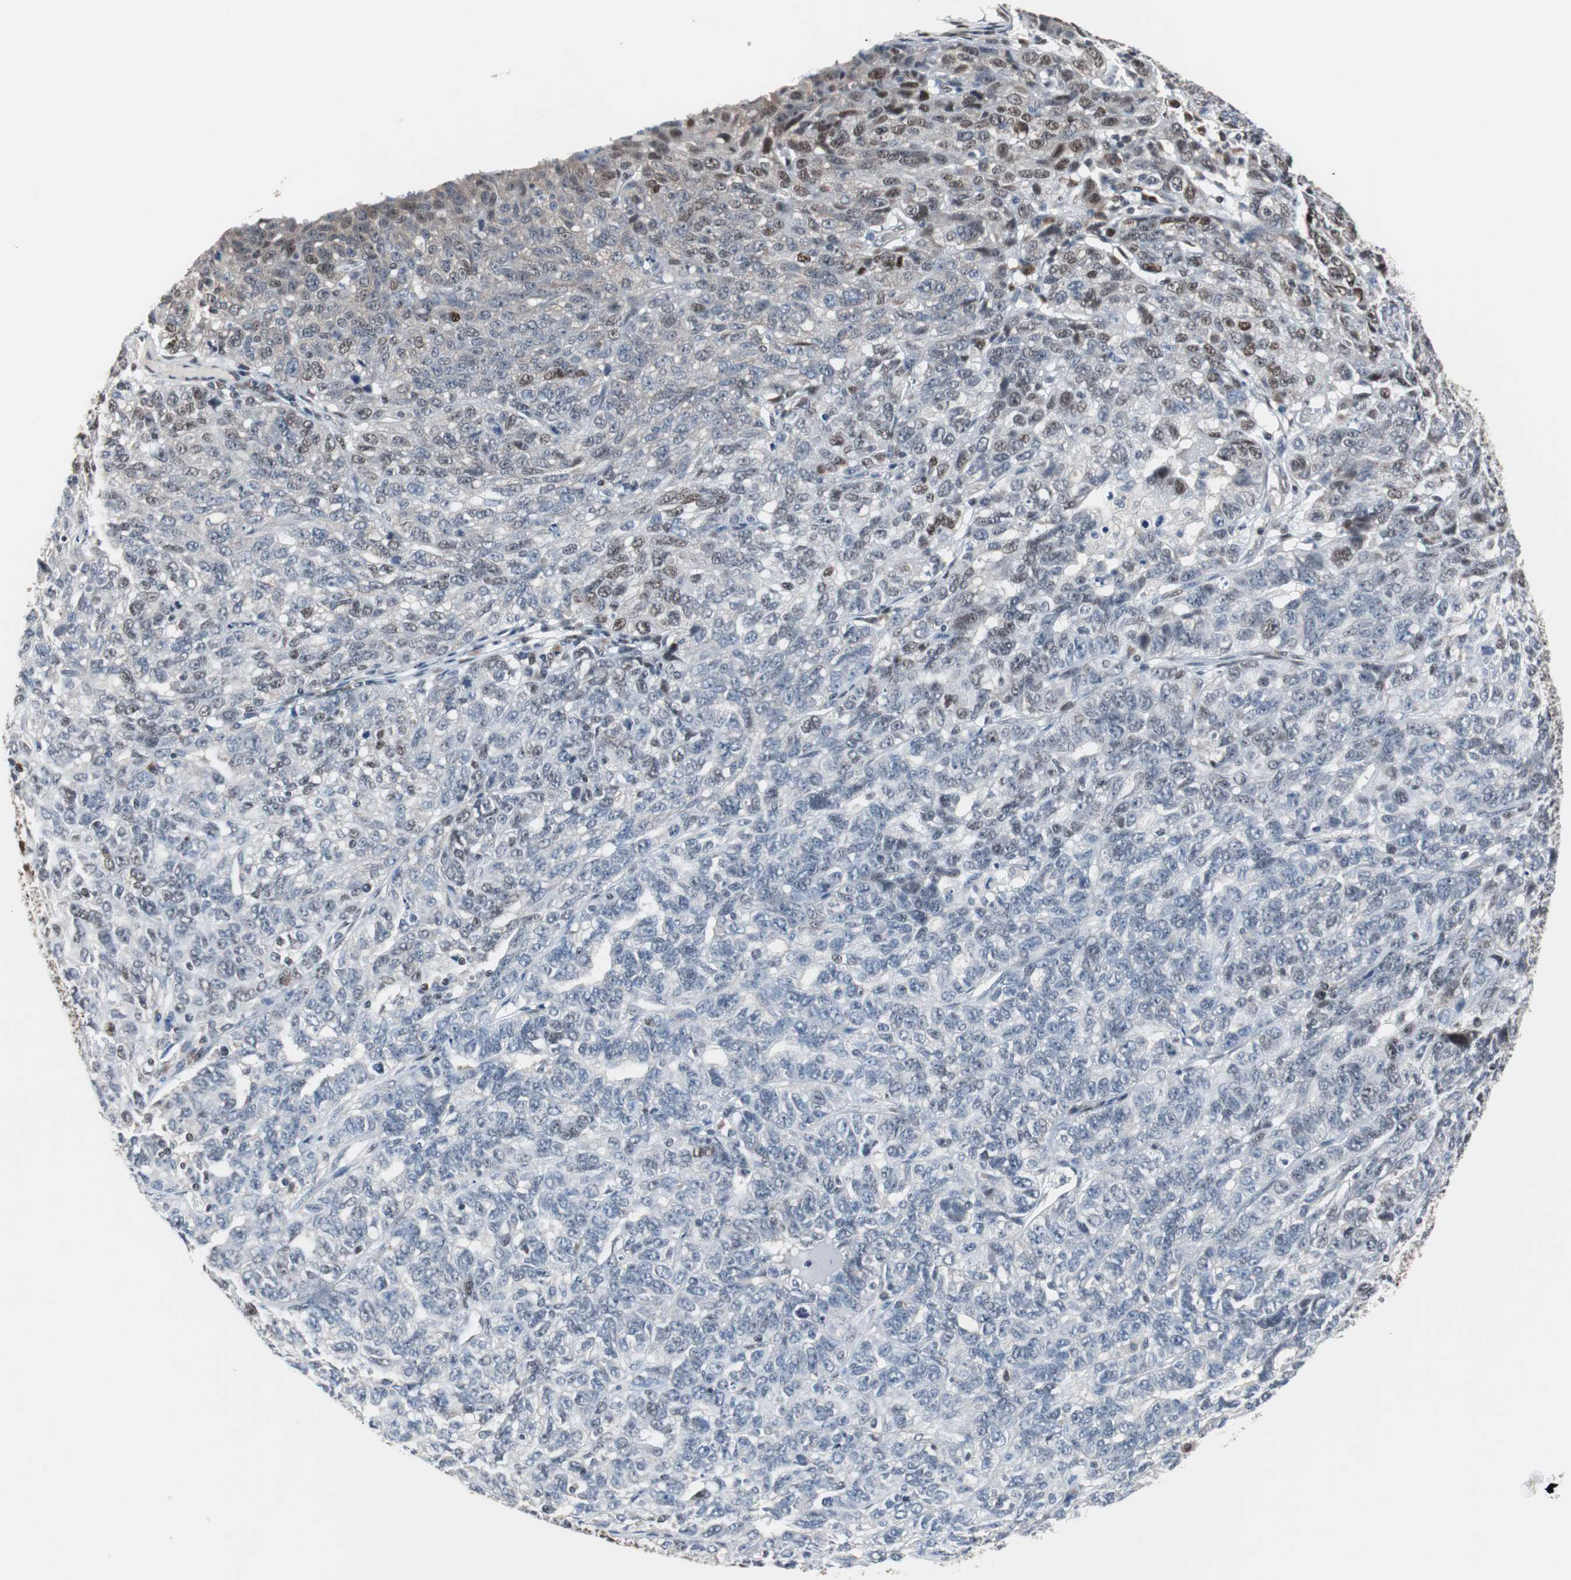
{"staining": {"intensity": "moderate", "quantity": ">75%", "location": "nuclear"}, "tissue": "ovarian cancer", "cell_type": "Tumor cells", "image_type": "cancer", "snomed": [{"axis": "morphology", "description": "Cystadenocarcinoma, serous, NOS"}, {"axis": "topography", "description": "Ovary"}], "caption": "Immunohistochemical staining of human ovarian cancer (serous cystadenocarcinoma) displays moderate nuclear protein positivity in about >75% of tumor cells. The protein is shown in brown color, while the nuclei are stained blue.", "gene": "ZHX2", "patient": {"sex": "female", "age": 71}}